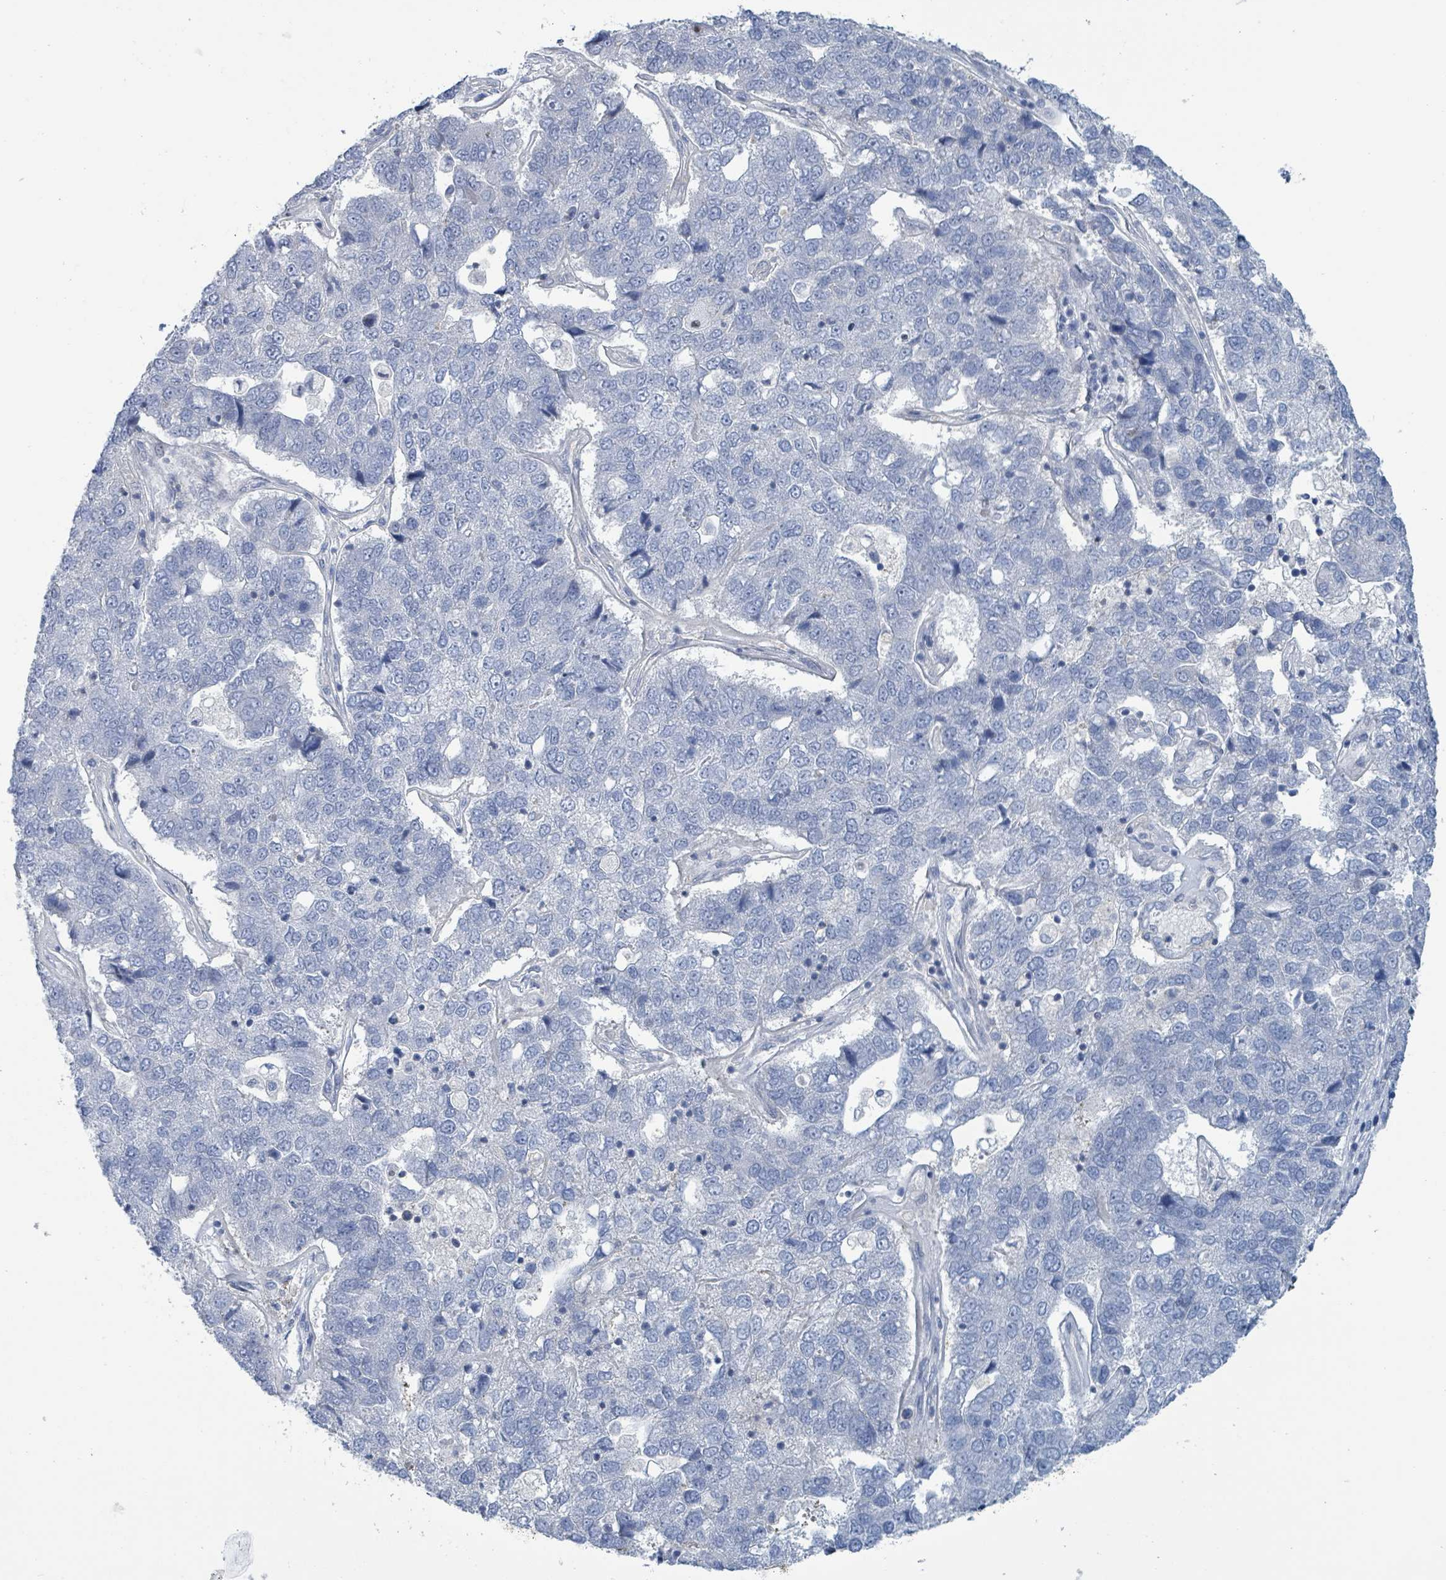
{"staining": {"intensity": "negative", "quantity": "none", "location": "none"}, "tissue": "pancreatic cancer", "cell_type": "Tumor cells", "image_type": "cancer", "snomed": [{"axis": "morphology", "description": "Adenocarcinoma, NOS"}, {"axis": "topography", "description": "Pancreas"}], "caption": "A high-resolution micrograph shows immunohistochemistry (IHC) staining of adenocarcinoma (pancreatic), which demonstrates no significant expression in tumor cells. (Stains: DAB (3,3'-diaminobenzidine) immunohistochemistry with hematoxylin counter stain, Microscopy: brightfield microscopy at high magnification).", "gene": "DGKZ", "patient": {"sex": "female", "age": 61}}